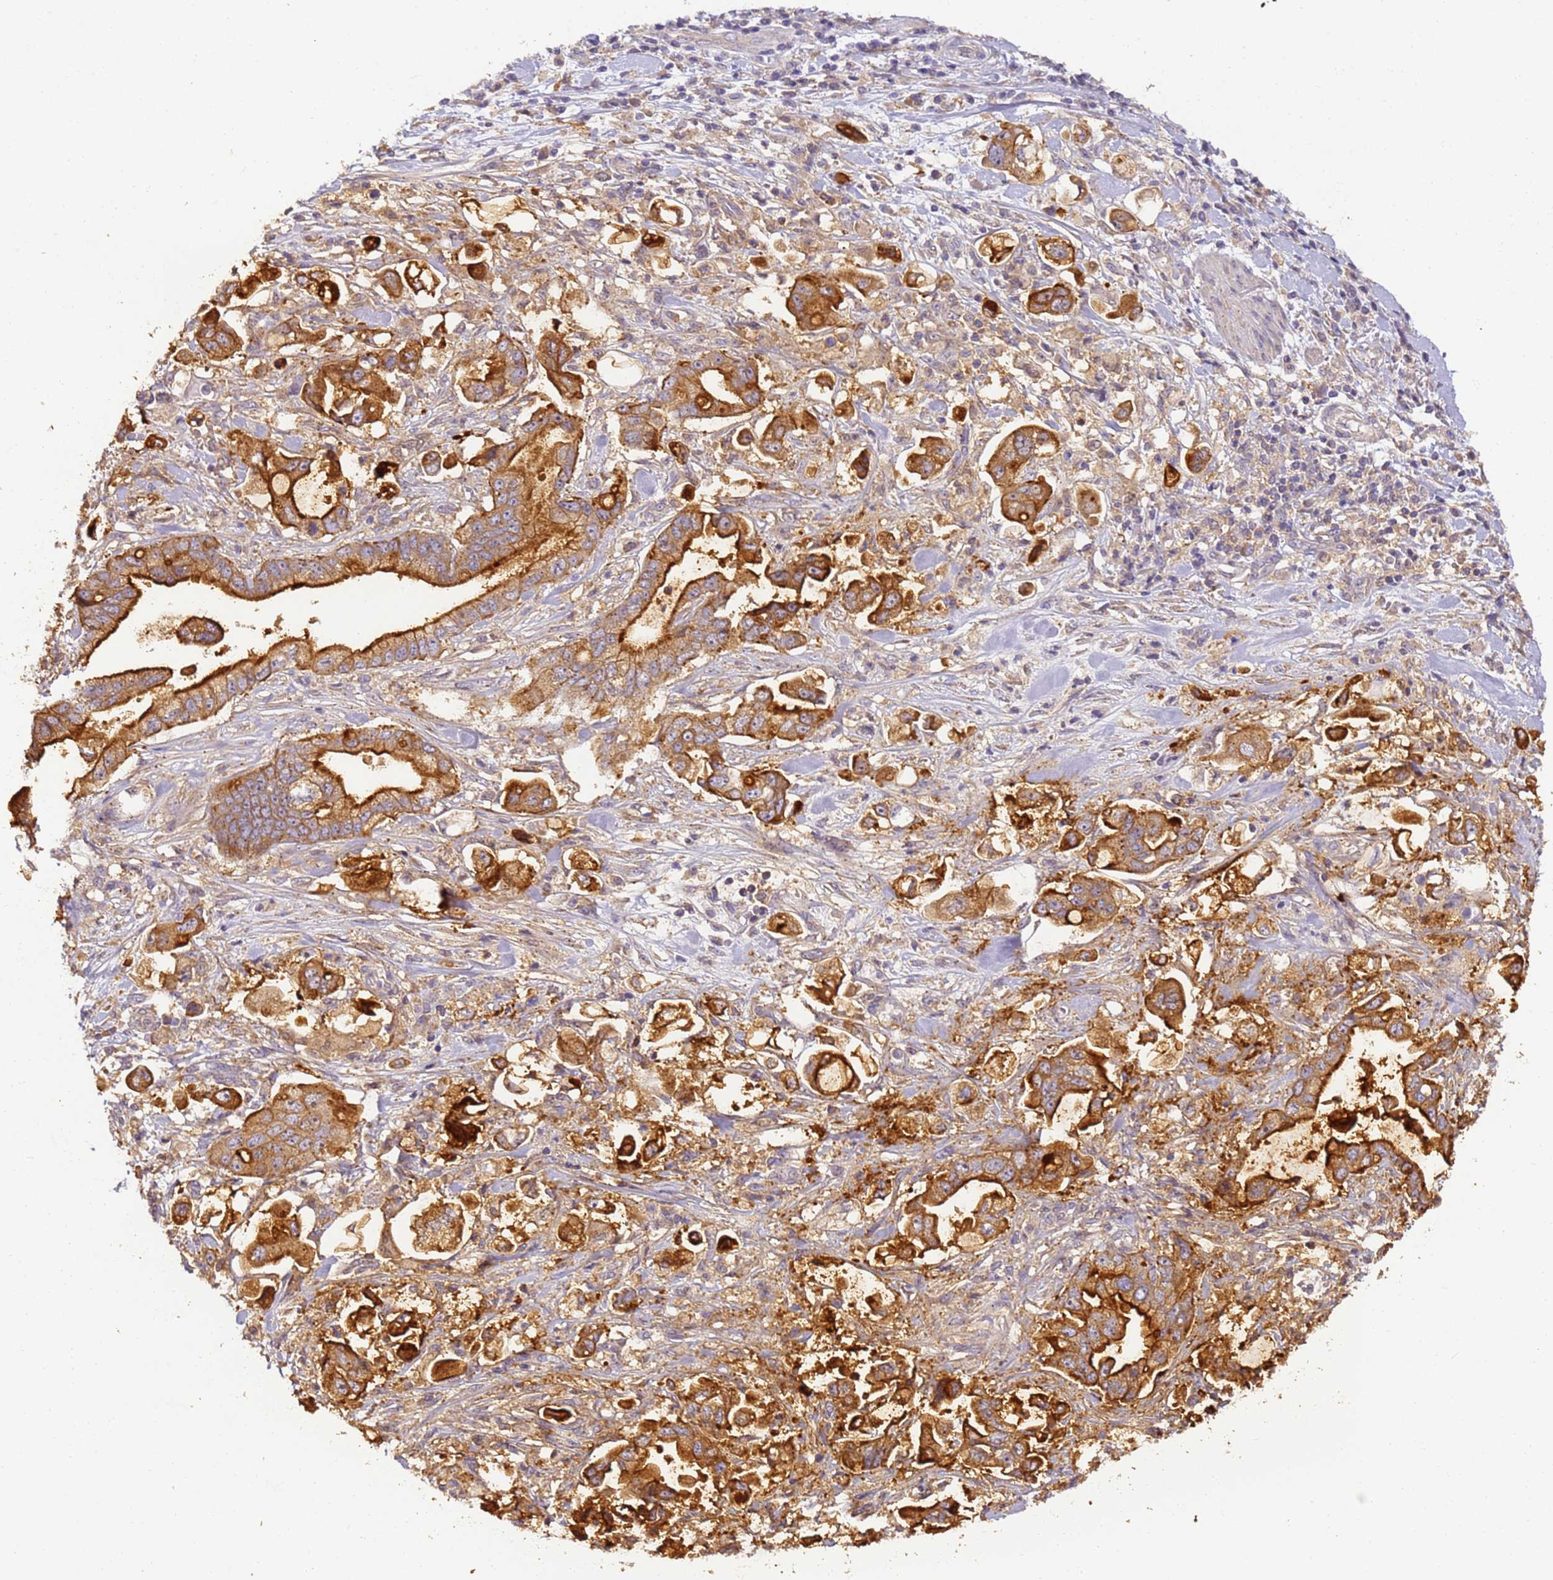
{"staining": {"intensity": "strong", "quantity": ">75%", "location": "cytoplasmic/membranous"}, "tissue": "stomach cancer", "cell_type": "Tumor cells", "image_type": "cancer", "snomed": [{"axis": "morphology", "description": "Adenocarcinoma, NOS"}, {"axis": "topography", "description": "Stomach"}], "caption": "Strong cytoplasmic/membranous positivity for a protein is identified in approximately >75% of tumor cells of stomach adenocarcinoma using immunohistochemistry.", "gene": "TIGAR", "patient": {"sex": "male", "age": 62}}